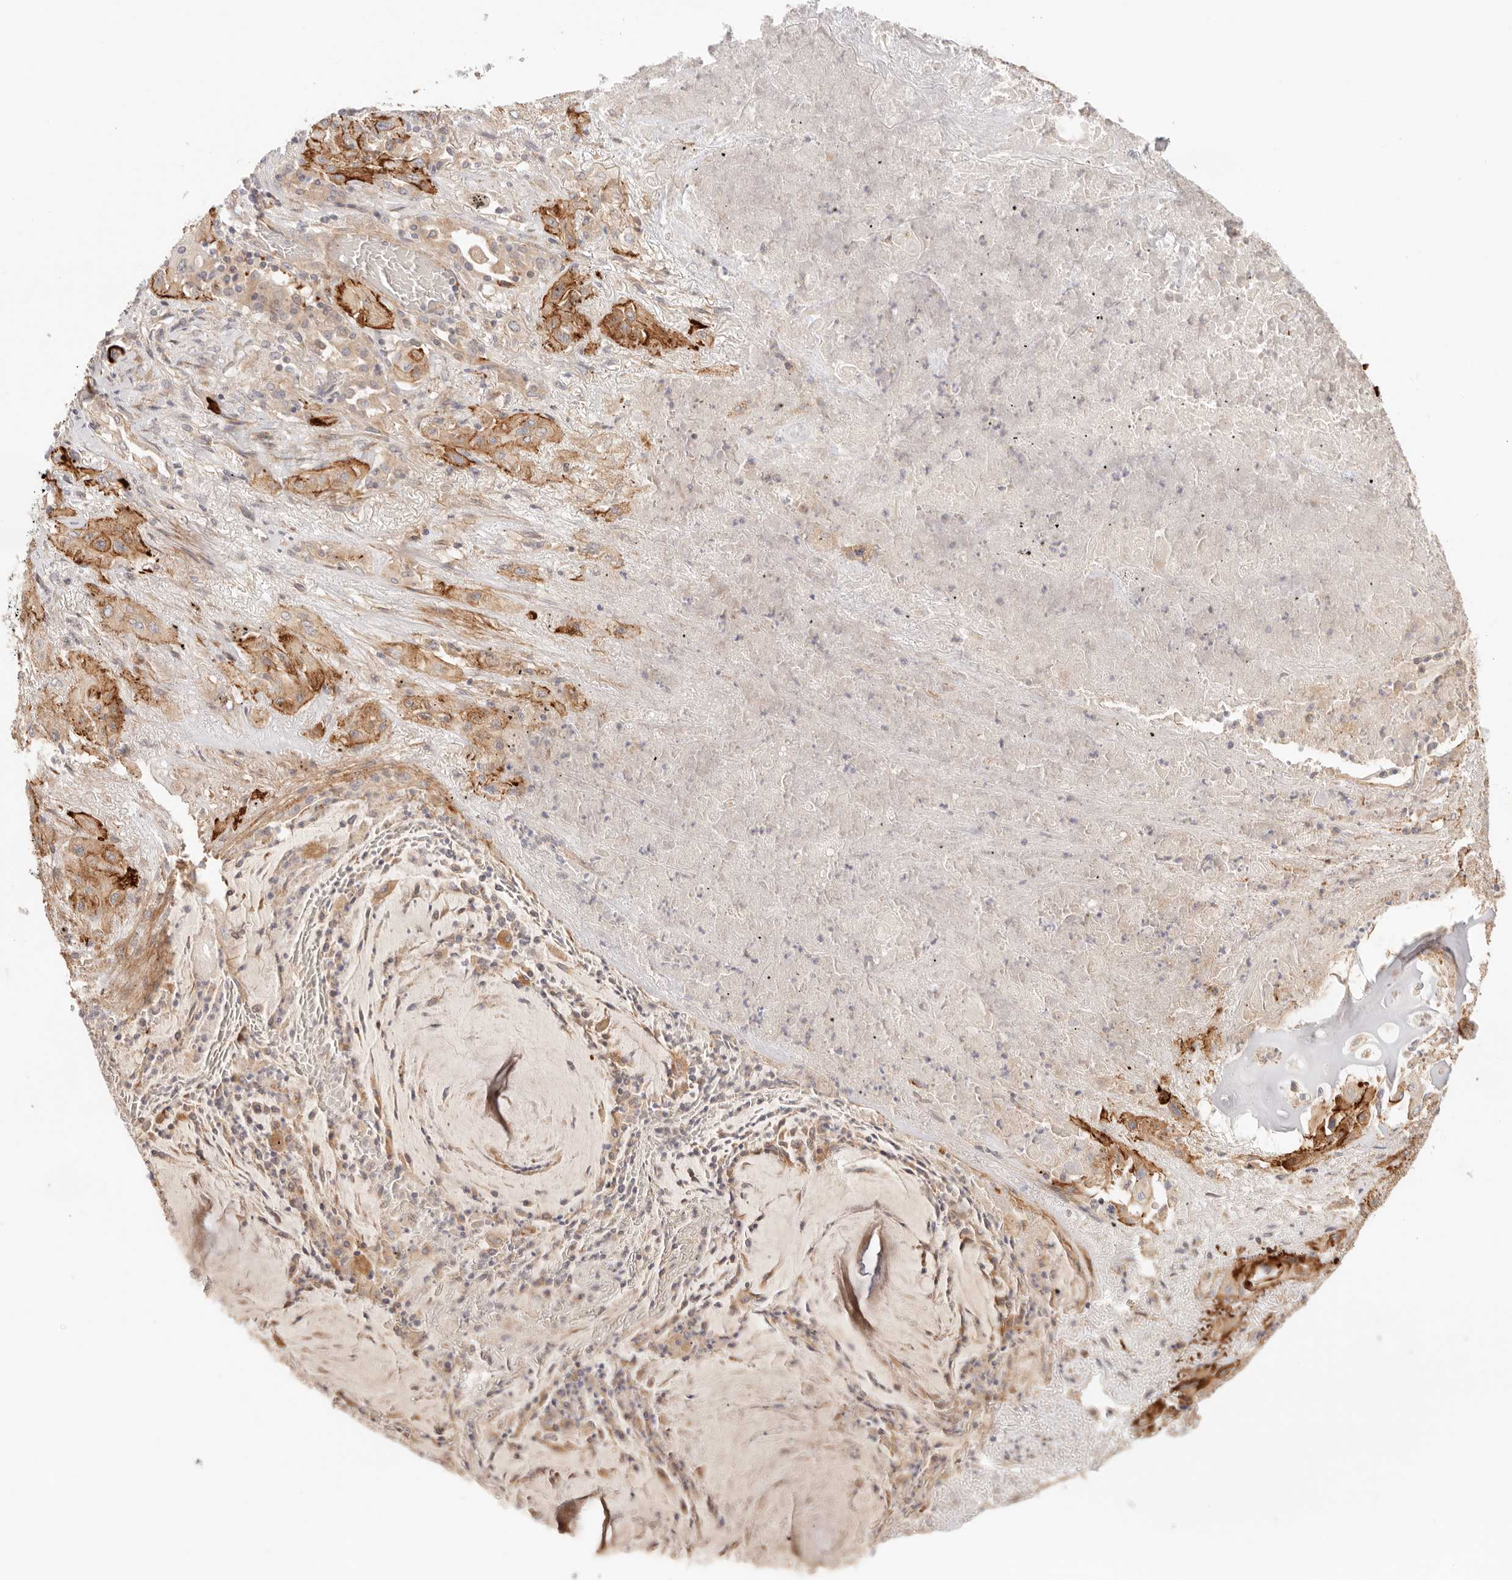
{"staining": {"intensity": "strong", "quantity": "25%-75%", "location": "cytoplasmic/membranous"}, "tissue": "lung cancer", "cell_type": "Tumor cells", "image_type": "cancer", "snomed": [{"axis": "morphology", "description": "Squamous cell carcinoma, NOS"}, {"axis": "topography", "description": "Lung"}], "caption": "Protein staining of lung cancer tissue shows strong cytoplasmic/membranous expression in approximately 25%-75% of tumor cells. Using DAB (brown) and hematoxylin (blue) stains, captured at high magnification using brightfield microscopy.", "gene": "IL1R2", "patient": {"sex": "female", "age": 47}}